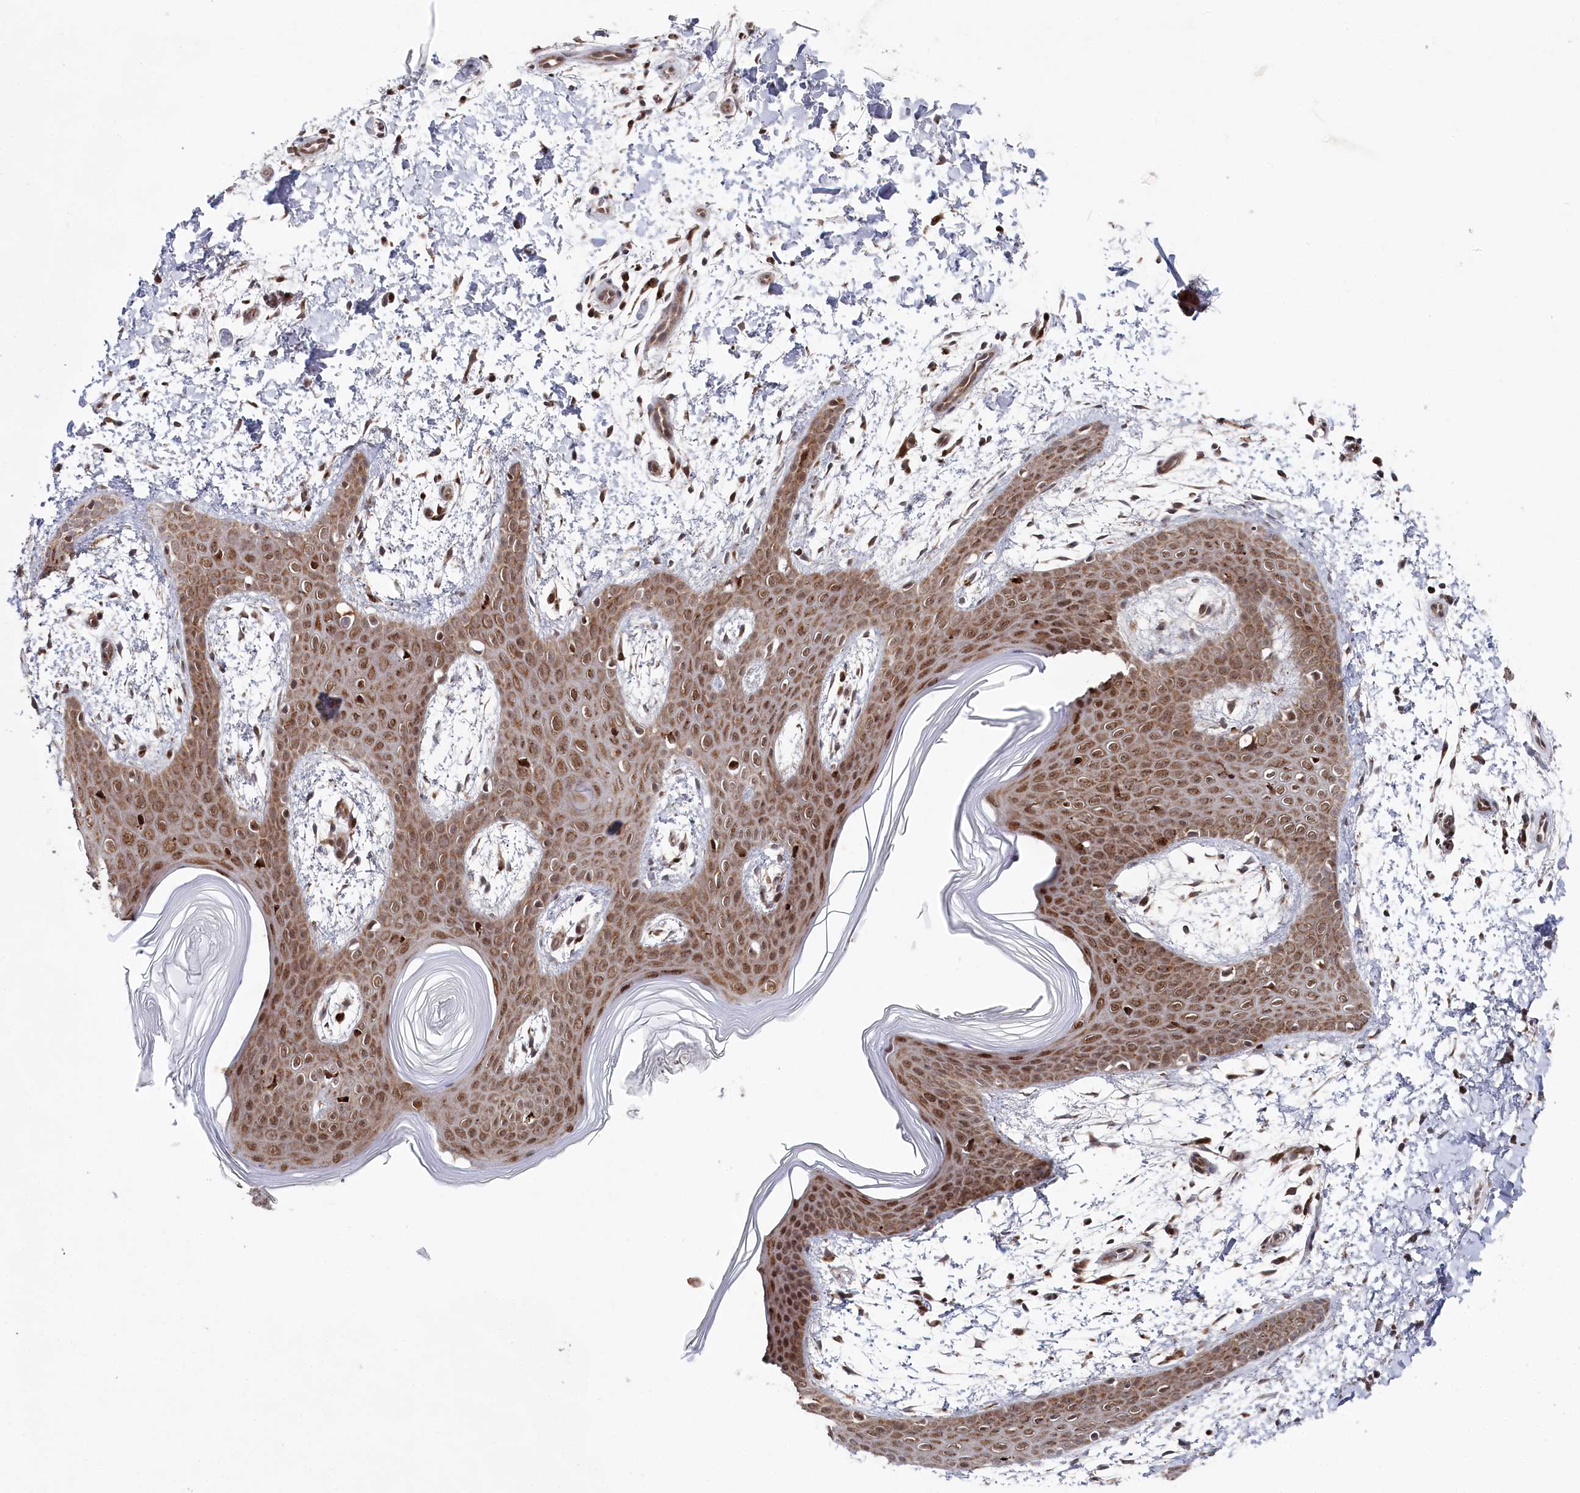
{"staining": {"intensity": "moderate", "quantity": ">75%", "location": "cytoplasmic/membranous"}, "tissue": "skin", "cell_type": "Fibroblasts", "image_type": "normal", "snomed": [{"axis": "morphology", "description": "Normal tissue, NOS"}, {"axis": "topography", "description": "Skin"}], "caption": "IHC of unremarkable human skin reveals medium levels of moderate cytoplasmic/membranous expression in about >75% of fibroblasts.", "gene": "WAPL", "patient": {"sex": "male", "age": 36}}